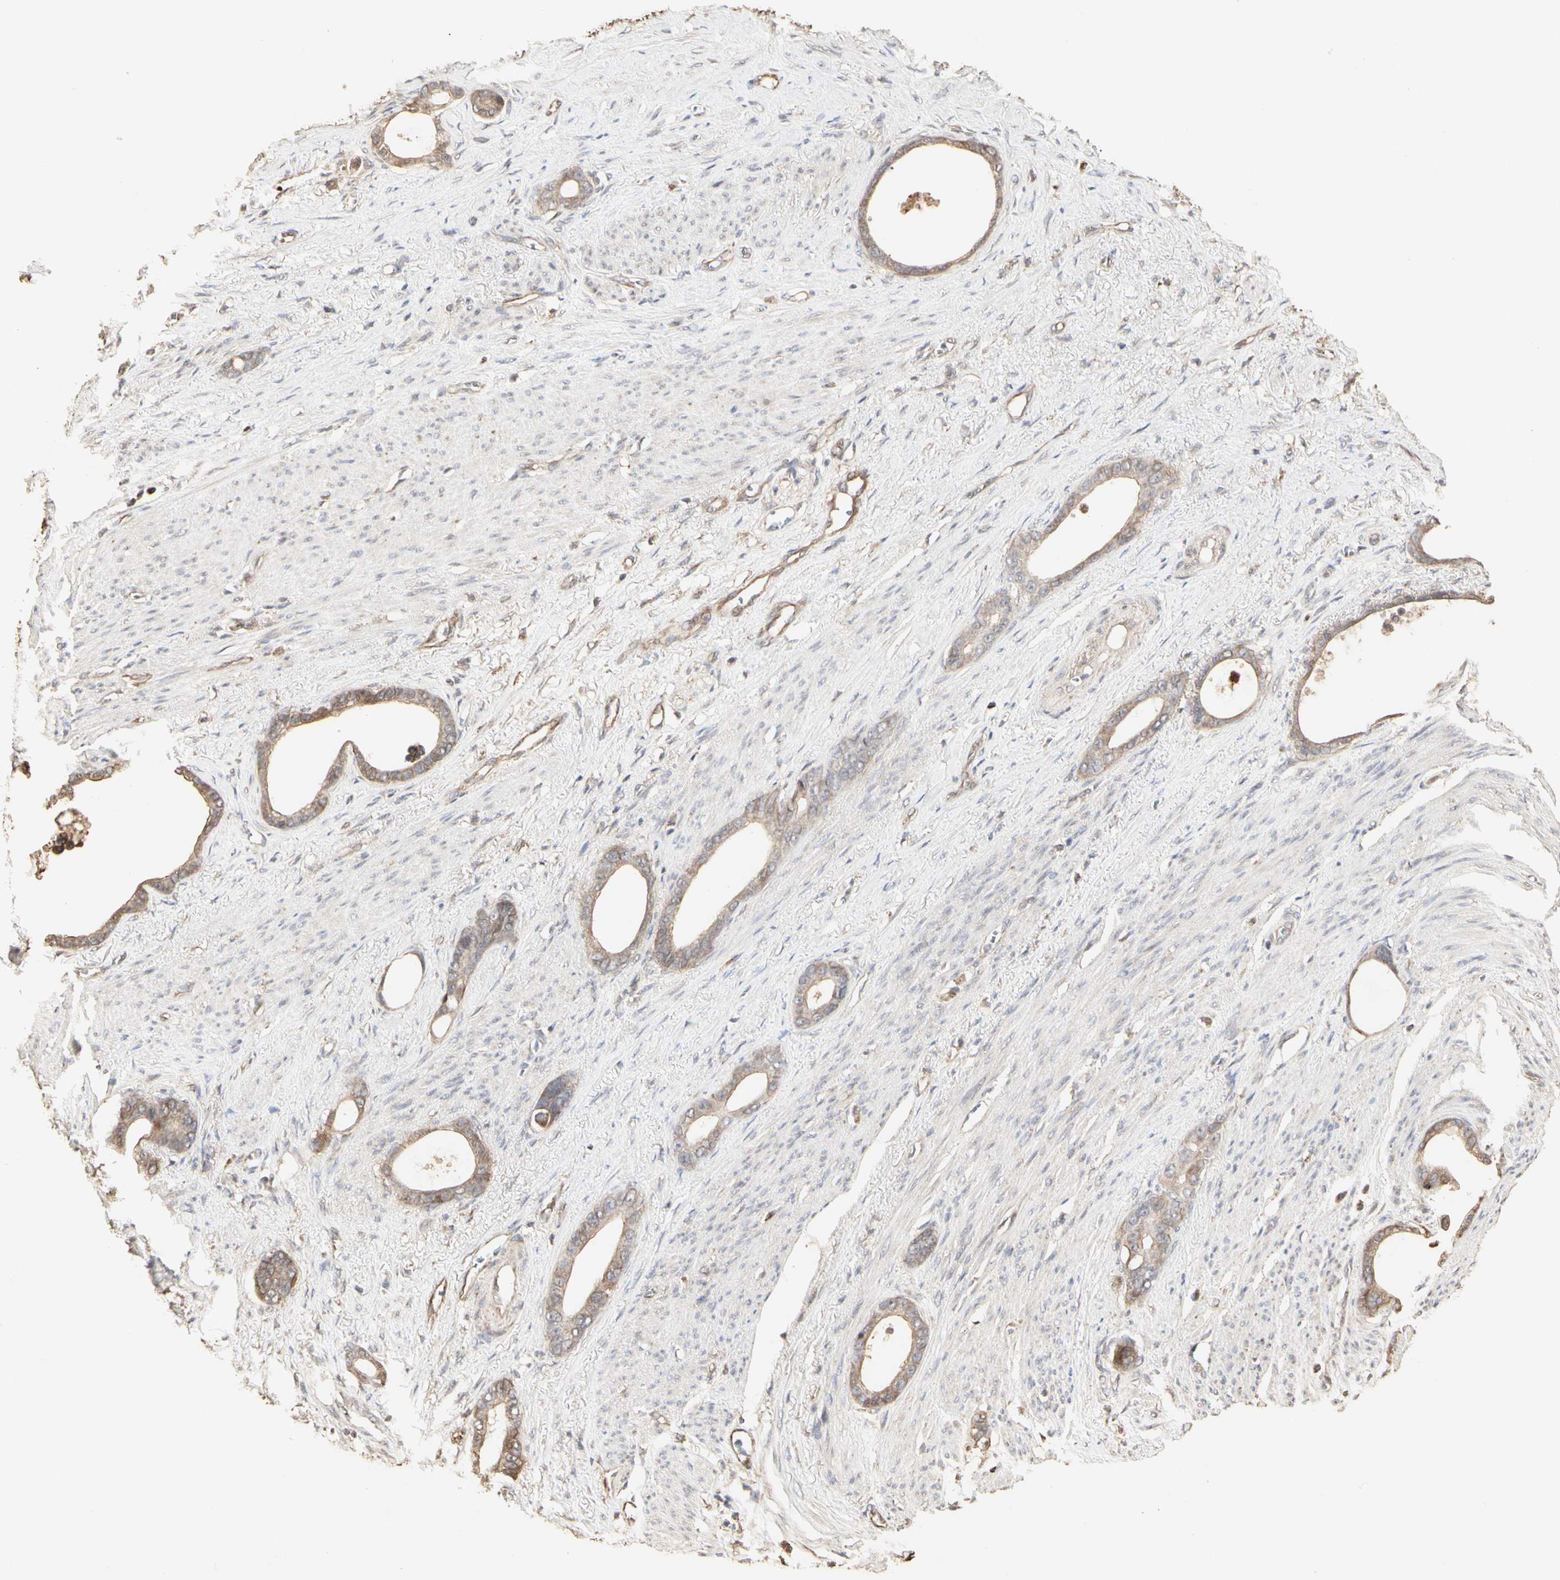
{"staining": {"intensity": "moderate", "quantity": ">75%", "location": "cytoplasmic/membranous"}, "tissue": "stomach cancer", "cell_type": "Tumor cells", "image_type": "cancer", "snomed": [{"axis": "morphology", "description": "Adenocarcinoma, NOS"}, {"axis": "topography", "description": "Stomach"}], "caption": "Immunohistochemical staining of human adenocarcinoma (stomach) shows medium levels of moderate cytoplasmic/membranous expression in about >75% of tumor cells.", "gene": "TAOK1", "patient": {"sex": "female", "age": 75}}